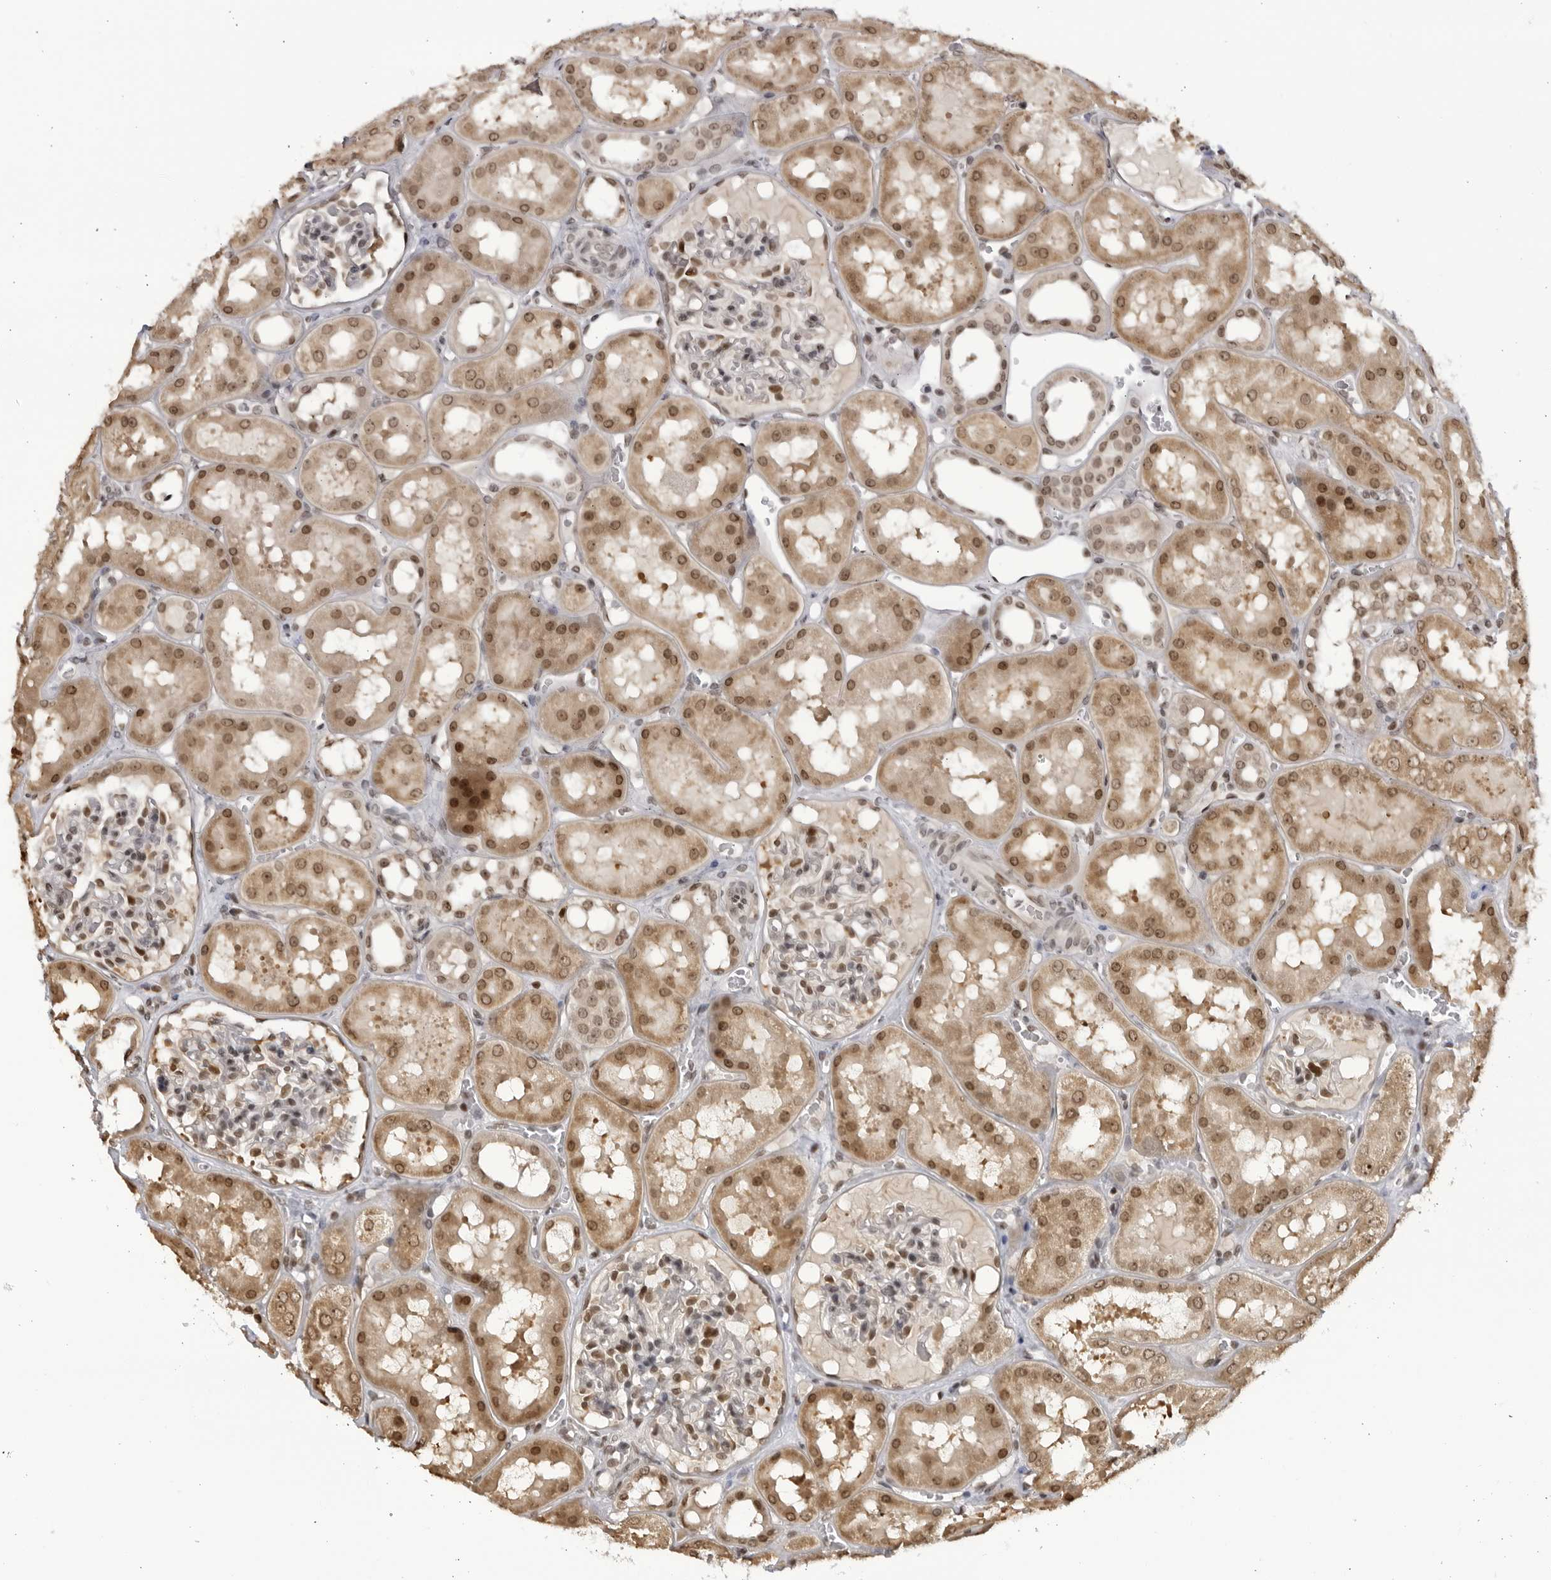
{"staining": {"intensity": "weak", "quantity": "25%-75%", "location": "nuclear"}, "tissue": "kidney", "cell_type": "Cells in glomeruli", "image_type": "normal", "snomed": [{"axis": "morphology", "description": "Normal tissue, NOS"}, {"axis": "topography", "description": "Kidney"}, {"axis": "topography", "description": "Urinary bladder"}], "caption": "Immunohistochemical staining of normal kidney exhibits low levels of weak nuclear positivity in about 25%-75% of cells in glomeruli.", "gene": "RASGEF1C", "patient": {"sex": "male", "age": 16}}